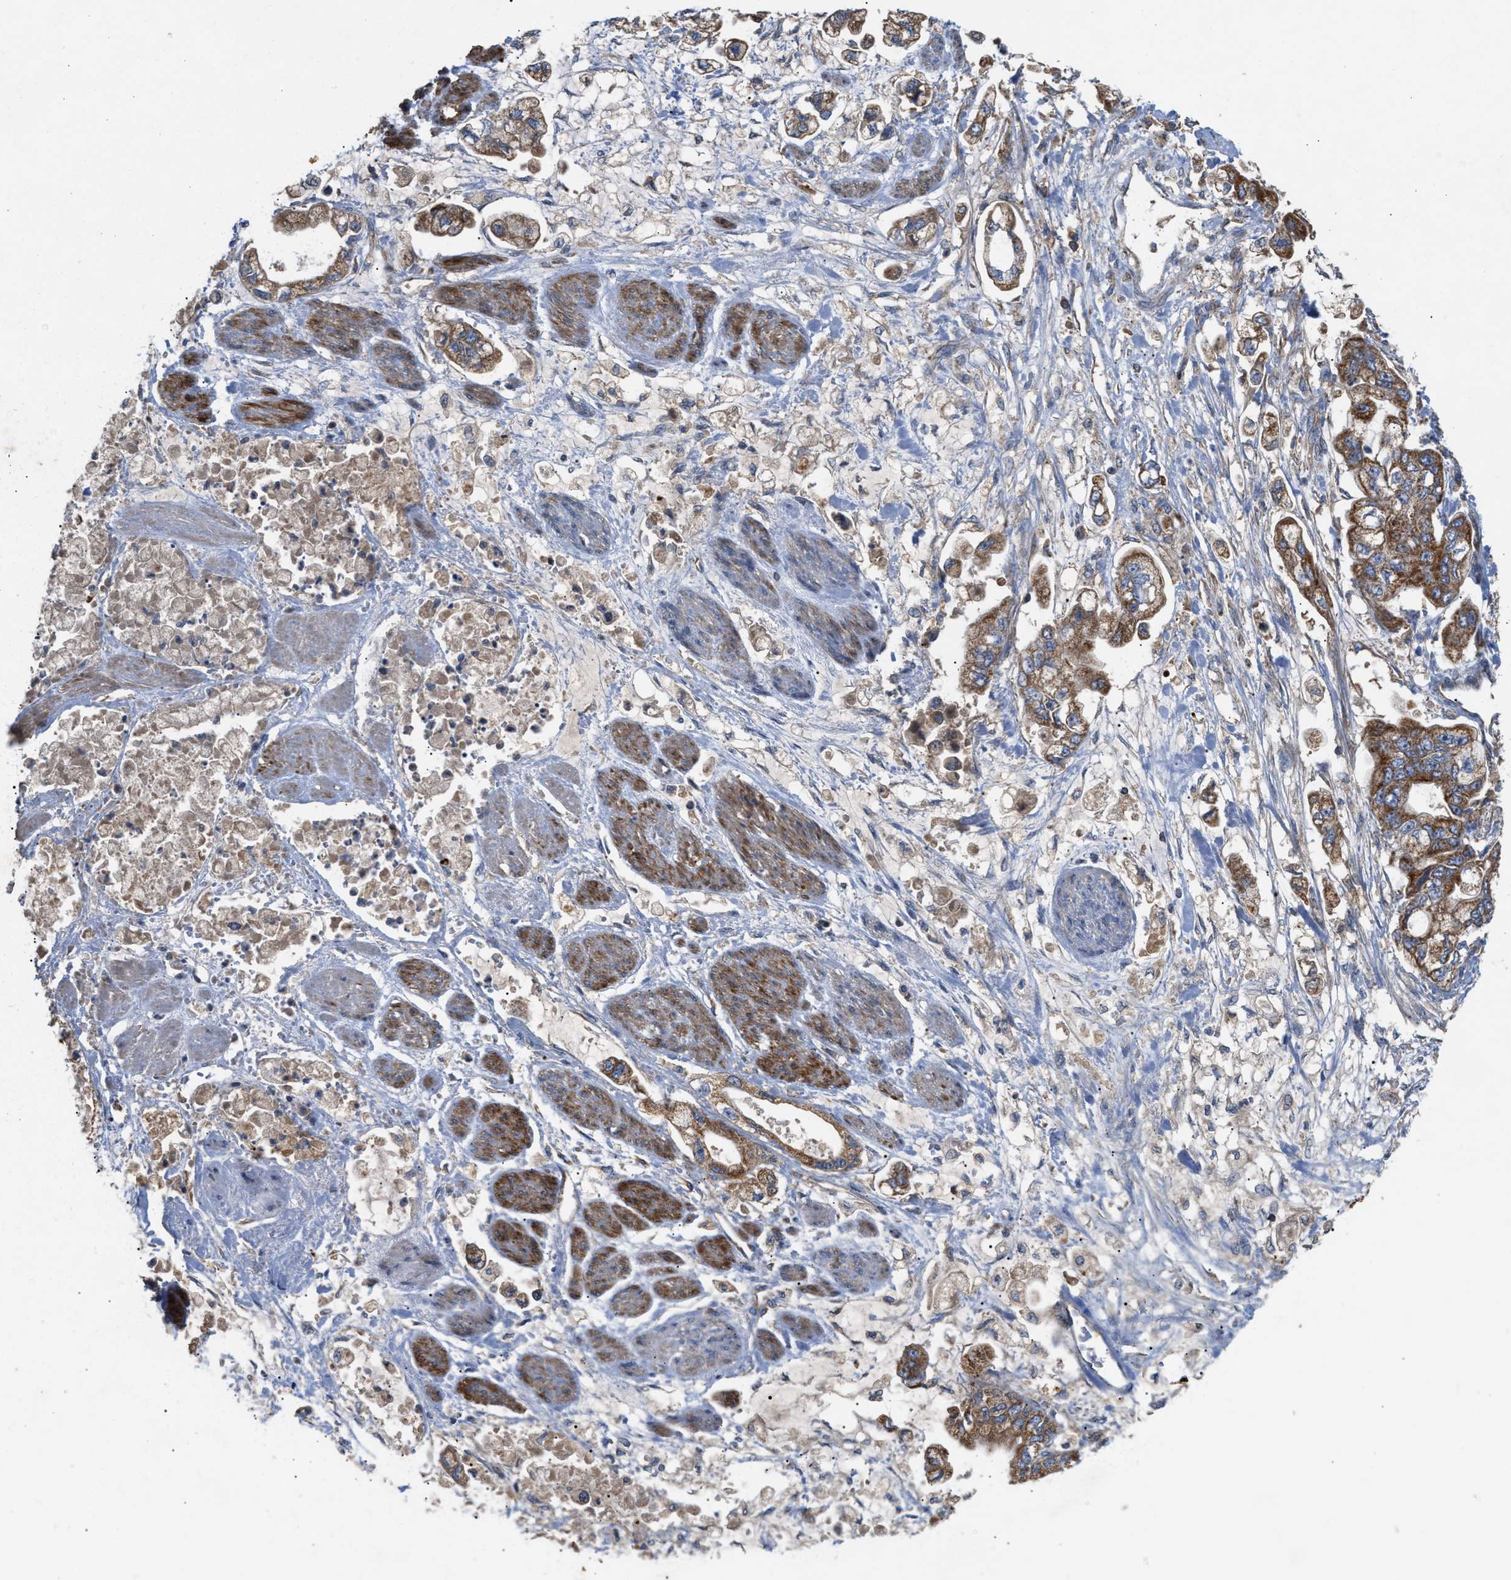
{"staining": {"intensity": "moderate", "quantity": ">75%", "location": "cytoplasmic/membranous"}, "tissue": "stomach cancer", "cell_type": "Tumor cells", "image_type": "cancer", "snomed": [{"axis": "morphology", "description": "Normal tissue, NOS"}, {"axis": "morphology", "description": "Adenocarcinoma, NOS"}, {"axis": "topography", "description": "Stomach"}], "caption": "Immunohistochemistry (IHC) (DAB (3,3'-diaminobenzidine)) staining of human stomach cancer (adenocarcinoma) displays moderate cytoplasmic/membranous protein expression in about >75% of tumor cells.", "gene": "TACO1", "patient": {"sex": "male", "age": 62}}